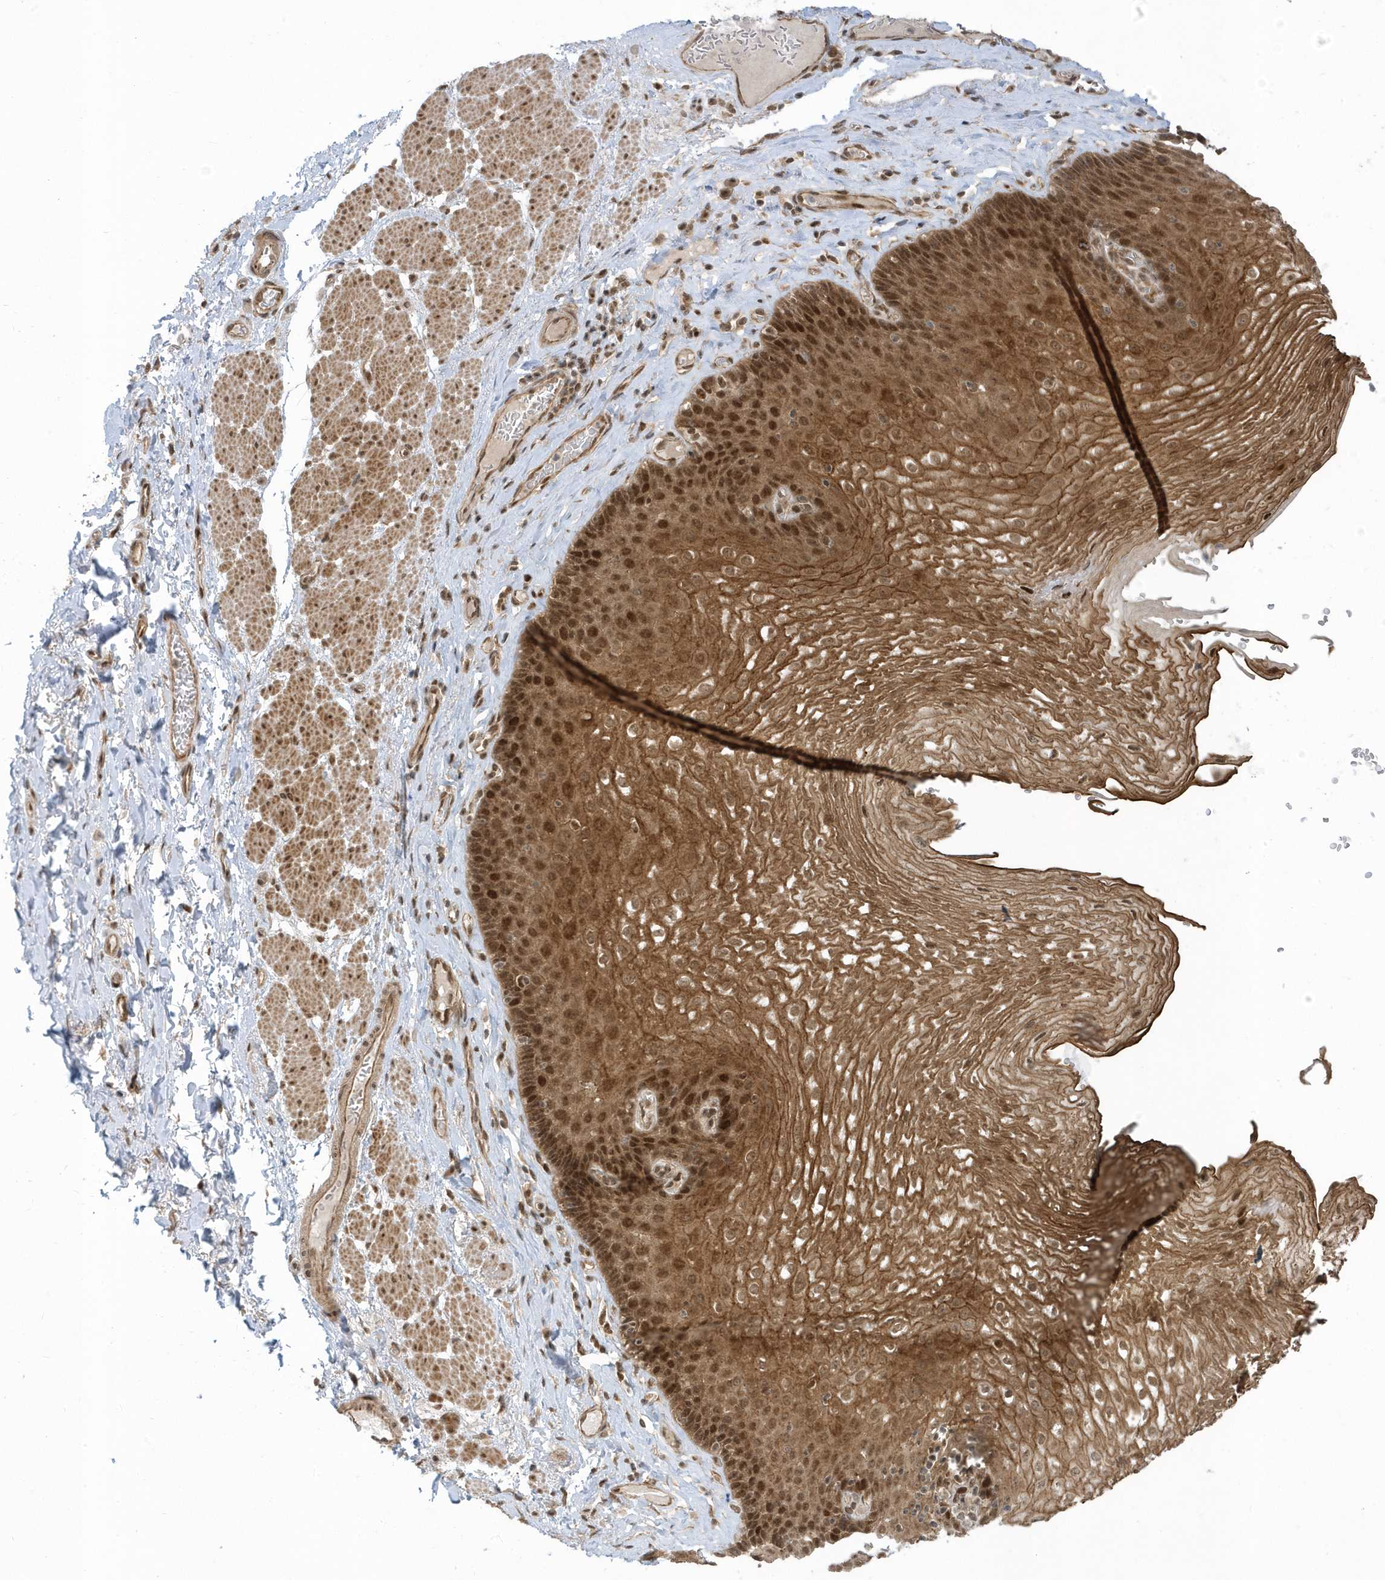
{"staining": {"intensity": "strong", "quantity": ">75%", "location": "cytoplasmic/membranous,nuclear"}, "tissue": "esophagus", "cell_type": "Squamous epithelial cells", "image_type": "normal", "snomed": [{"axis": "morphology", "description": "Normal tissue, NOS"}, {"axis": "topography", "description": "Esophagus"}], "caption": "Strong cytoplasmic/membranous,nuclear staining is identified in about >75% of squamous epithelial cells in normal esophagus.", "gene": "USP53", "patient": {"sex": "female", "age": 66}}